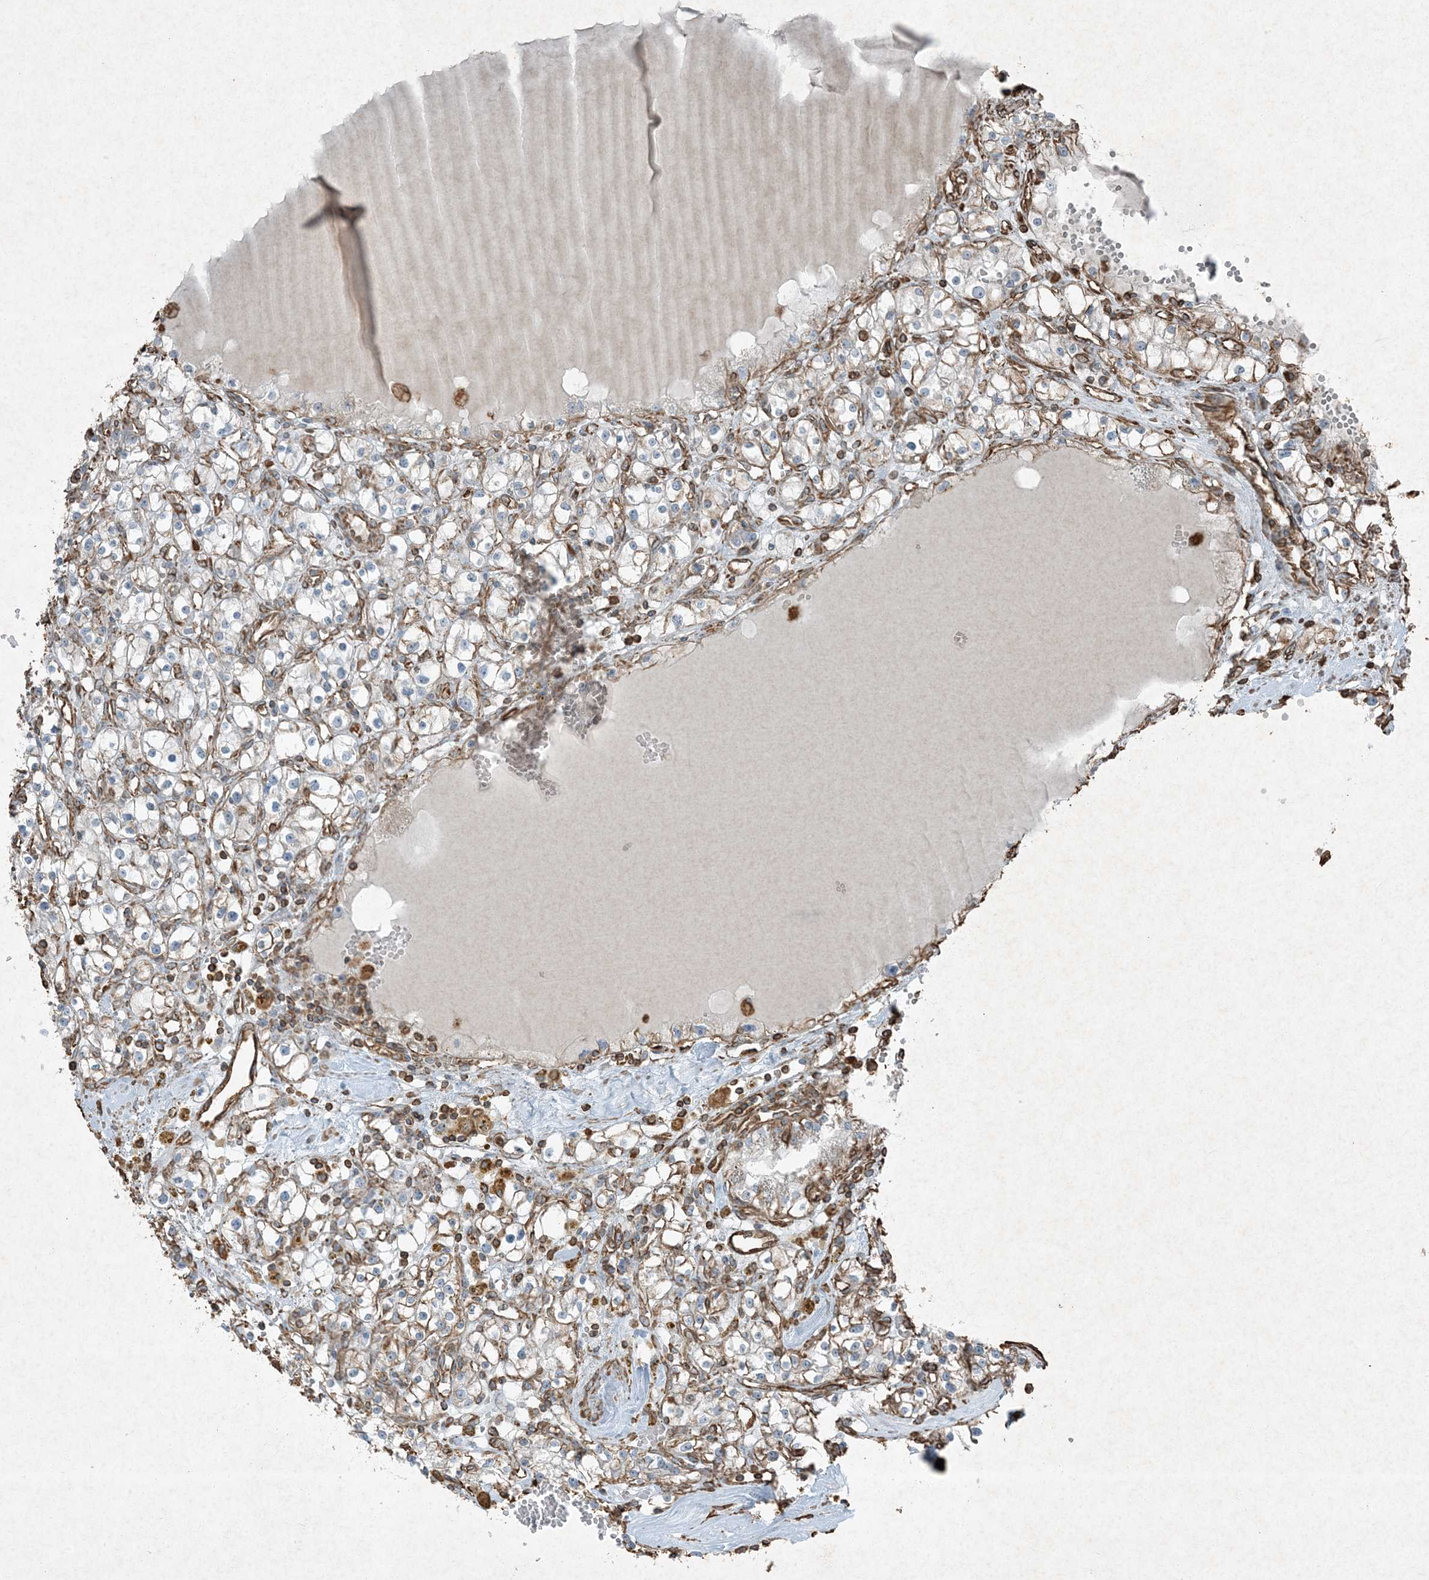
{"staining": {"intensity": "moderate", "quantity": "<25%", "location": "cytoplasmic/membranous"}, "tissue": "renal cancer", "cell_type": "Tumor cells", "image_type": "cancer", "snomed": [{"axis": "morphology", "description": "Adenocarcinoma, NOS"}, {"axis": "topography", "description": "Kidney"}], "caption": "Protein staining of renal cancer tissue displays moderate cytoplasmic/membranous expression in approximately <25% of tumor cells. (DAB = brown stain, brightfield microscopy at high magnification).", "gene": "RYK", "patient": {"sex": "male", "age": 56}}